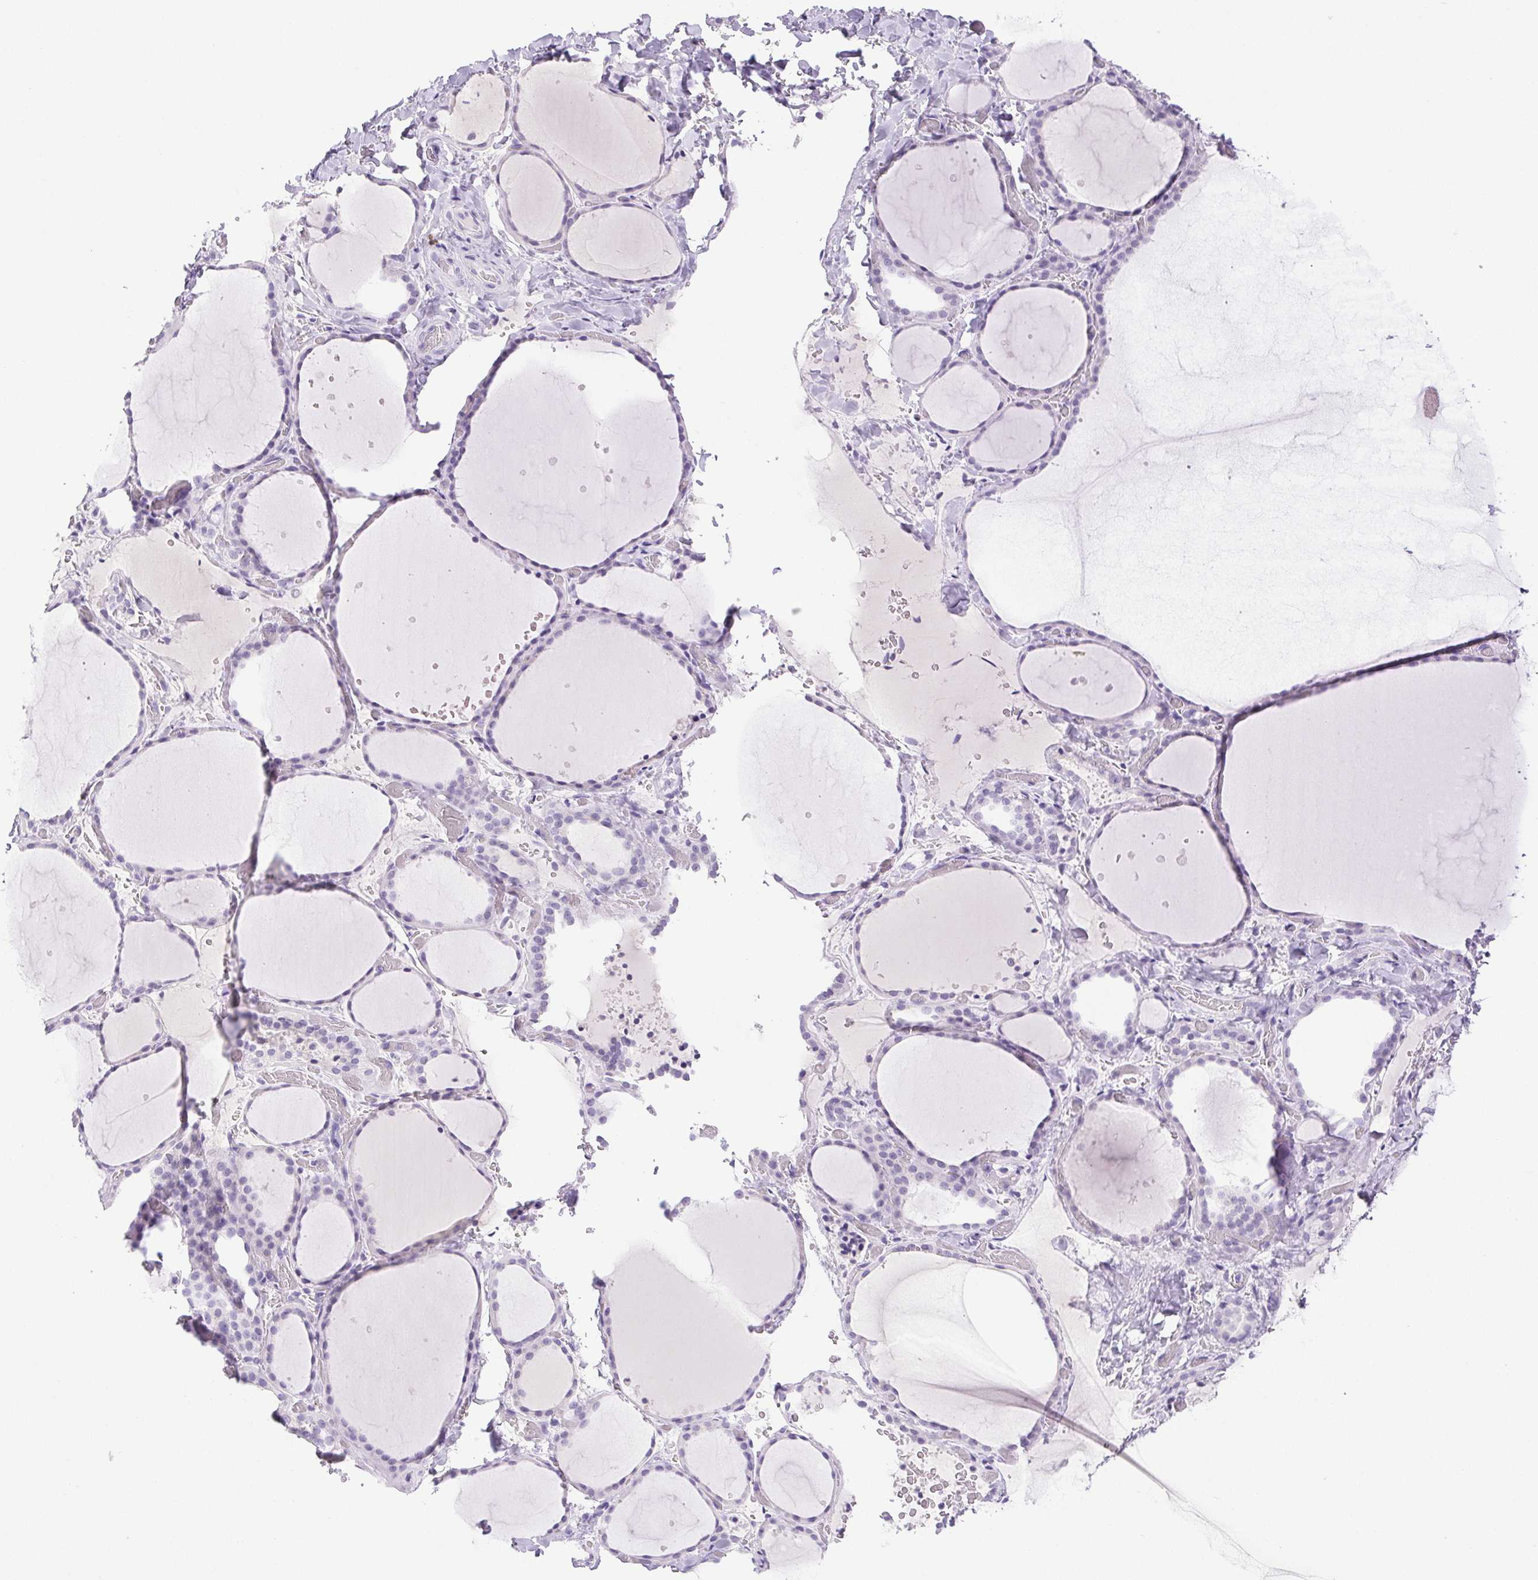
{"staining": {"intensity": "negative", "quantity": "none", "location": "none"}, "tissue": "thyroid gland", "cell_type": "Glandular cells", "image_type": "normal", "snomed": [{"axis": "morphology", "description": "Normal tissue, NOS"}, {"axis": "topography", "description": "Thyroid gland"}], "caption": "Immunohistochemistry photomicrograph of normal thyroid gland: thyroid gland stained with DAB (3,3'-diaminobenzidine) displays no significant protein positivity in glandular cells. (DAB (3,3'-diaminobenzidine) immunohistochemistry (IHC), high magnification).", "gene": "PAPPA2", "patient": {"sex": "female", "age": 36}}